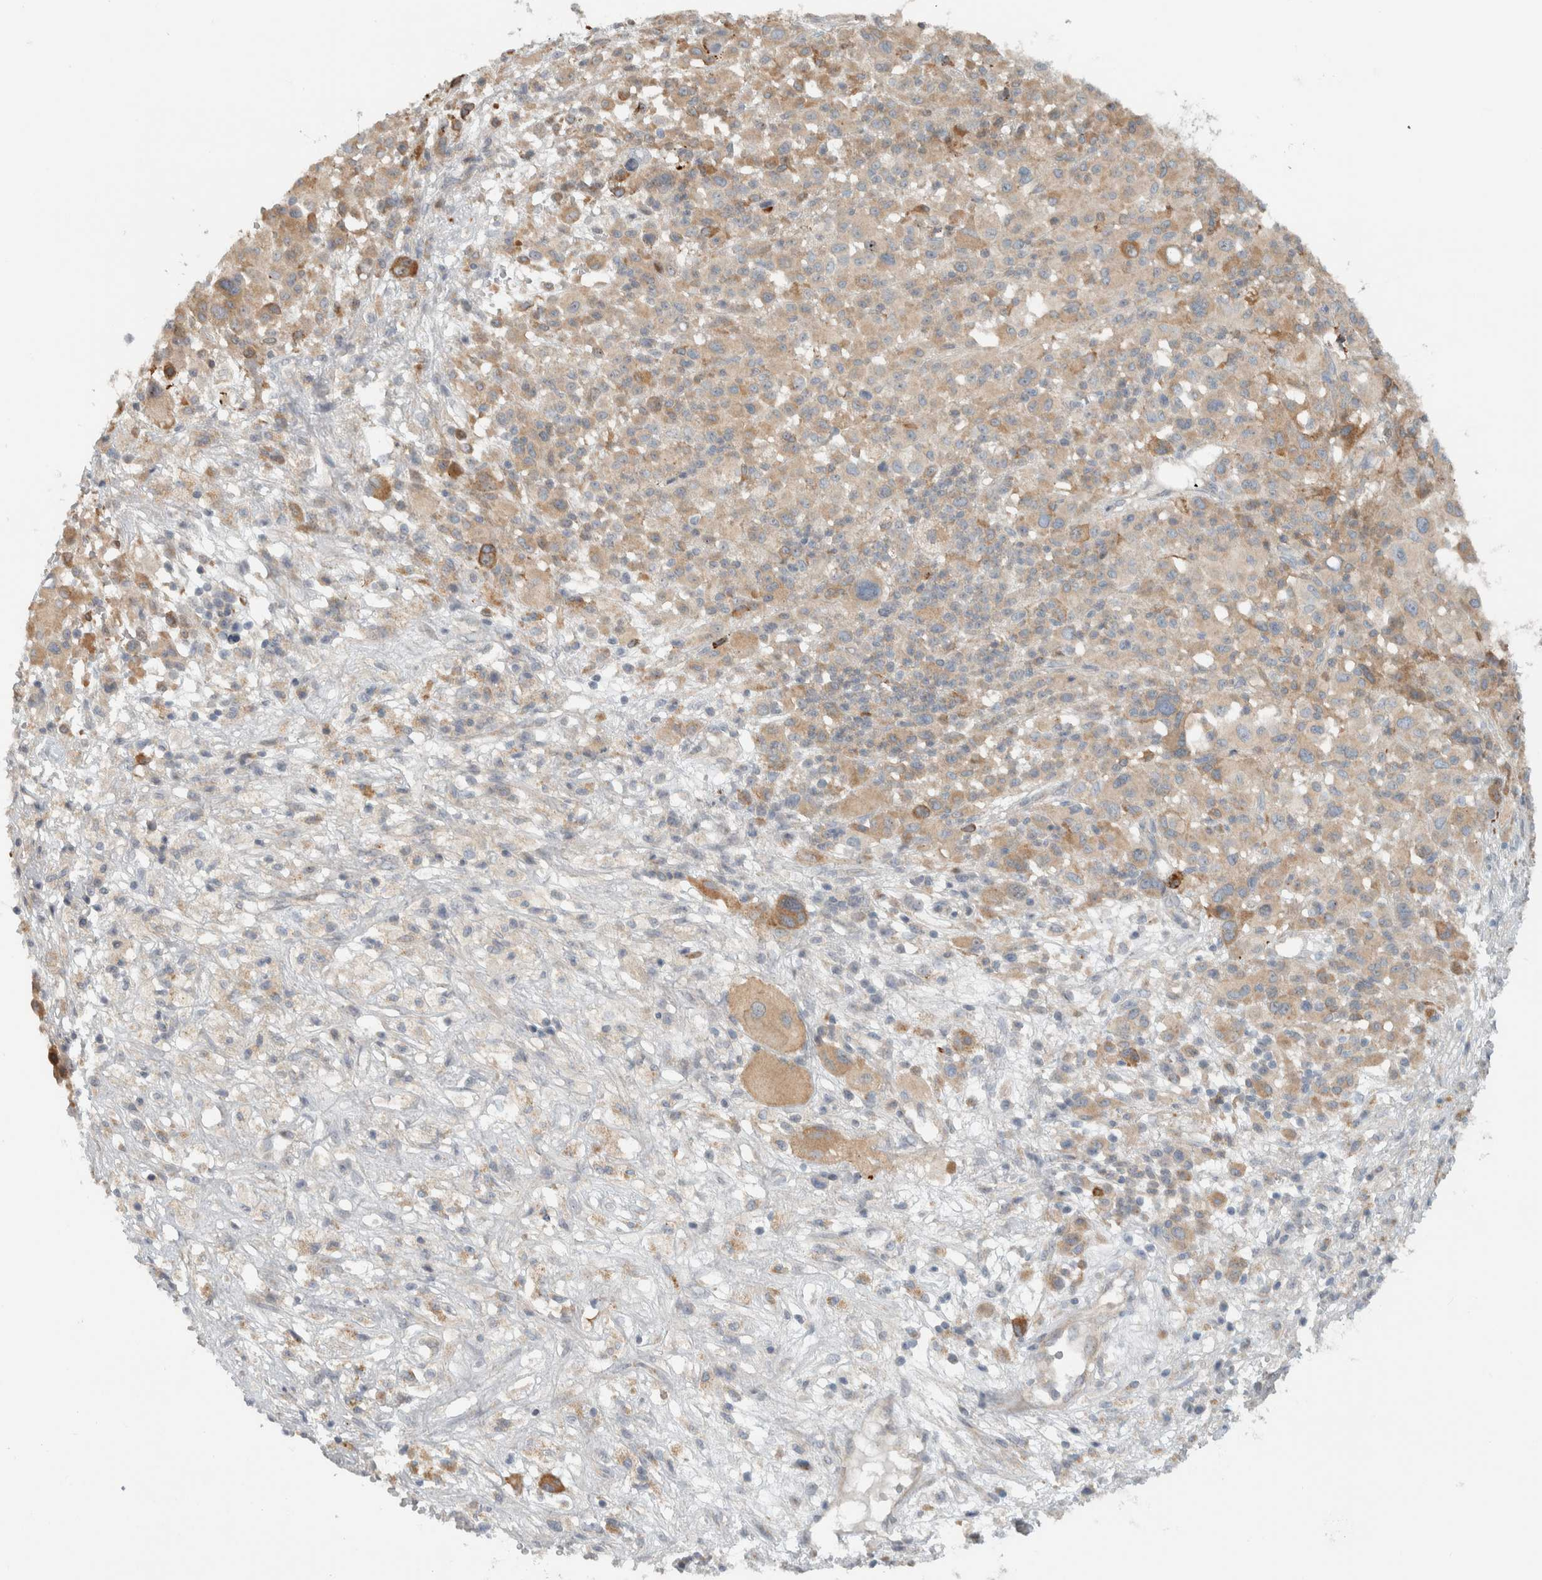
{"staining": {"intensity": "weak", "quantity": ">75%", "location": "cytoplasmic/membranous"}, "tissue": "melanoma", "cell_type": "Tumor cells", "image_type": "cancer", "snomed": [{"axis": "morphology", "description": "Malignant melanoma, Metastatic site"}, {"axis": "topography", "description": "Skin"}], "caption": "Malignant melanoma (metastatic site) stained with immunohistochemistry (IHC) reveals weak cytoplasmic/membranous staining in approximately >75% of tumor cells.", "gene": "HGS", "patient": {"sex": "female", "age": 74}}